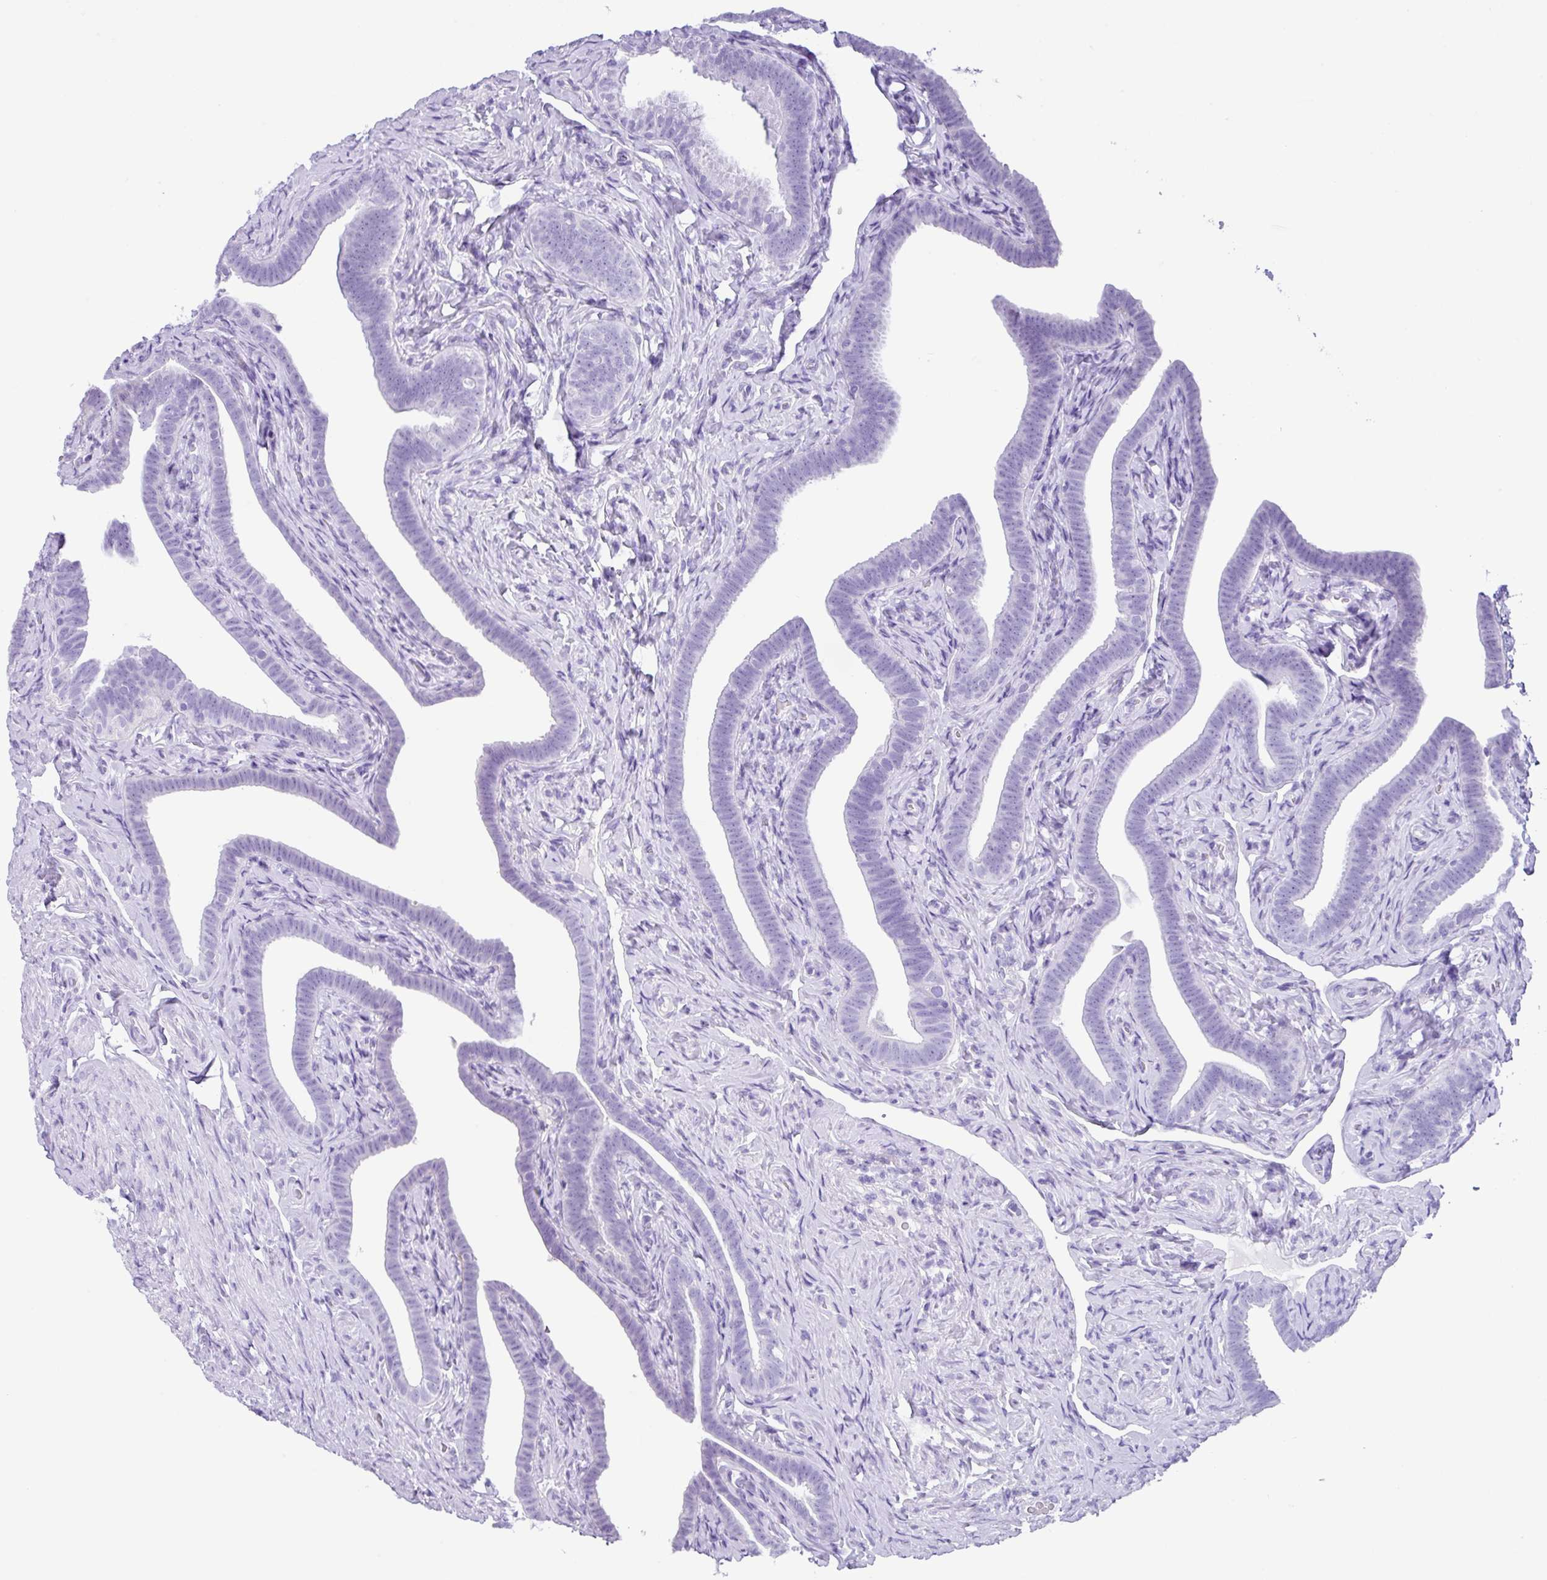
{"staining": {"intensity": "negative", "quantity": "none", "location": "none"}, "tissue": "fallopian tube", "cell_type": "Glandular cells", "image_type": "normal", "snomed": [{"axis": "morphology", "description": "Normal tissue, NOS"}, {"axis": "topography", "description": "Fallopian tube"}], "caption": "Immunohistochemistry image of benign fallopian tube: human fallopian tube stained with DAB exhibits no significant protein expression in glandular cells.", "gene": "ZG16", "patient": {"sex": "female", "age": 69}}